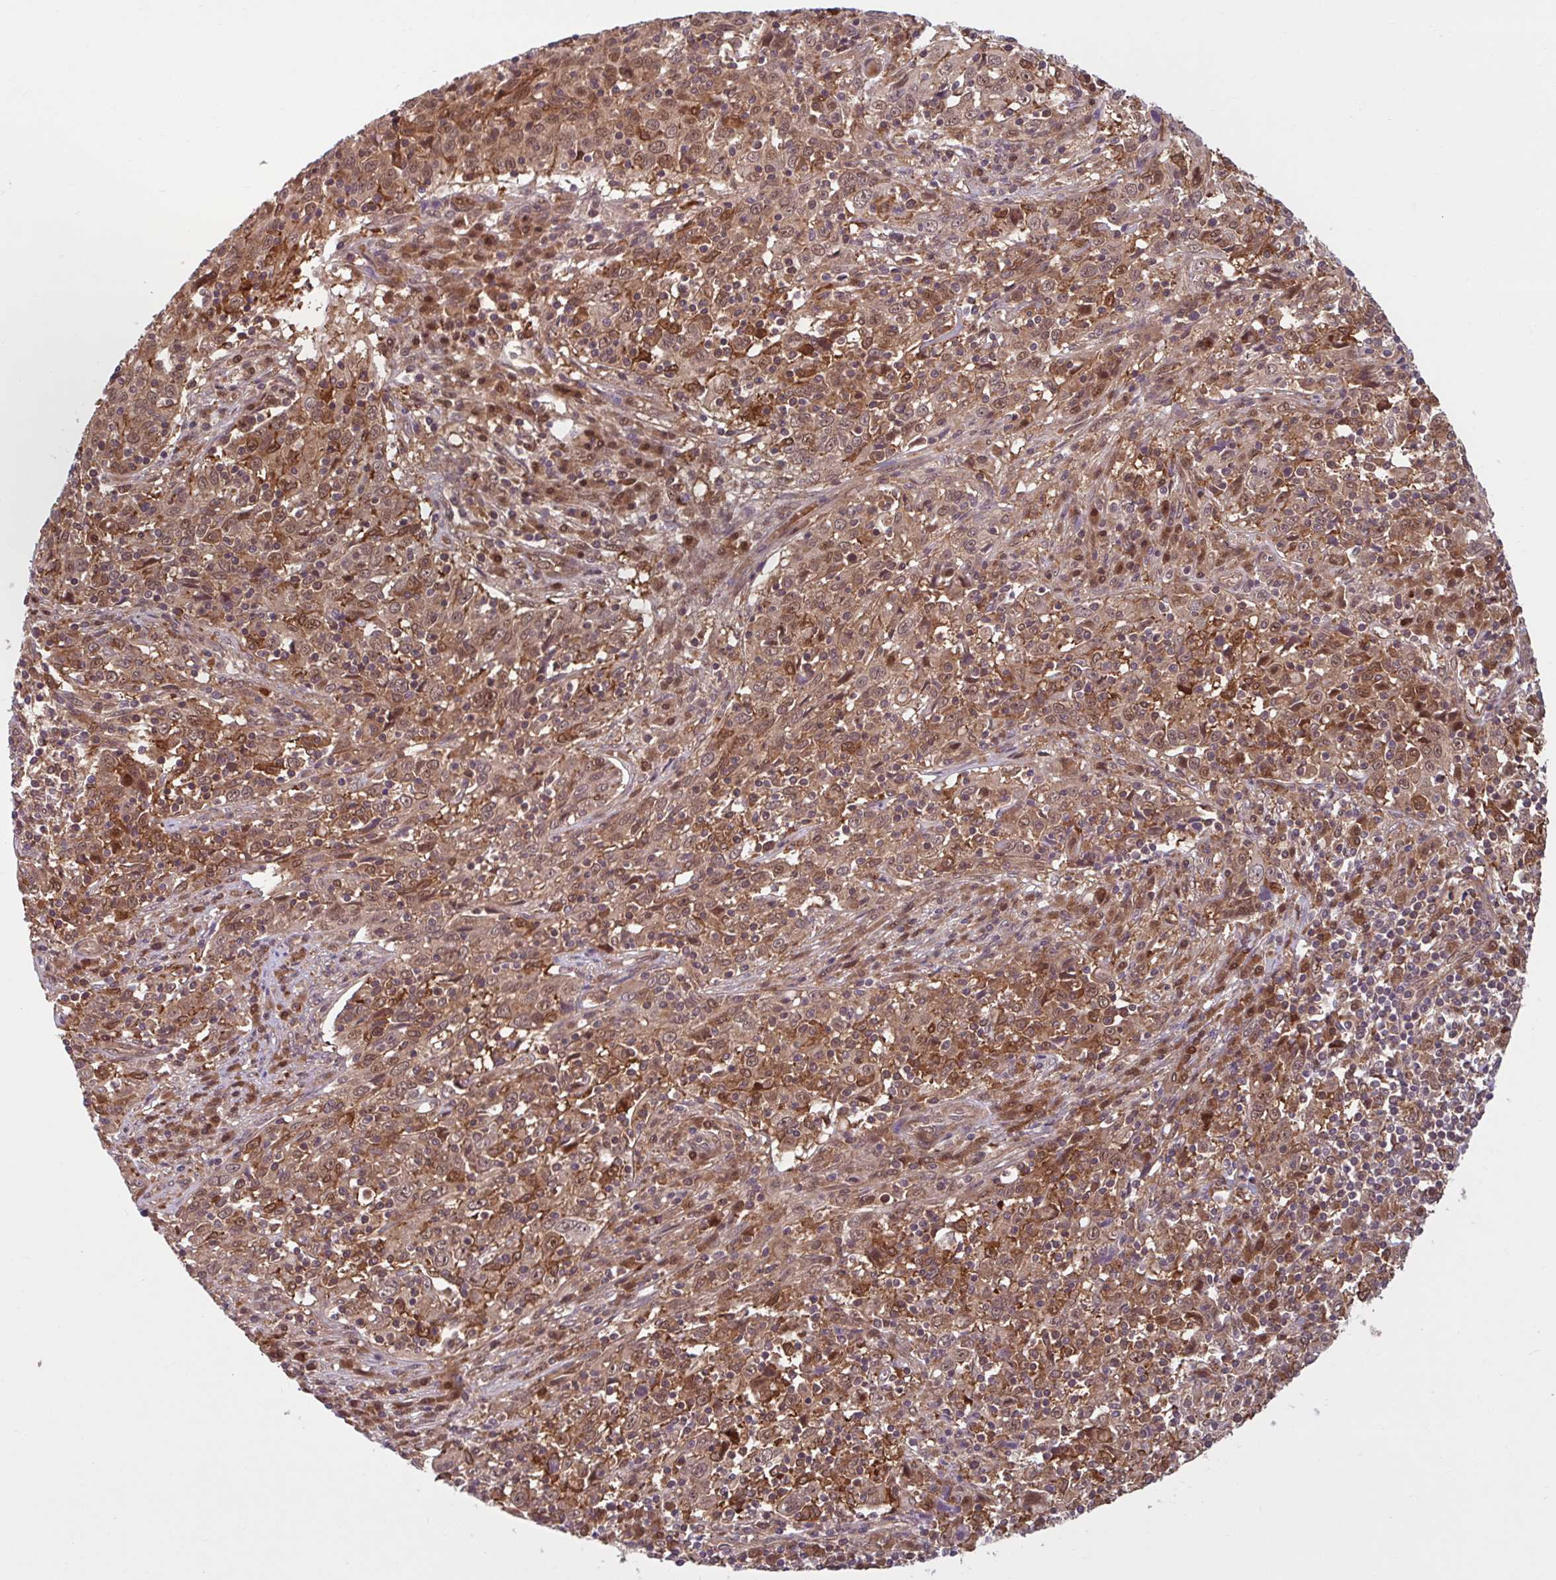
{"staining": {"intensity": "moderate", "quantity": ">75%", "location": "cytoplasmic/membranous"}, "tissue": "cervical cancer", "cell_type": "Tumor cells", "image_type": "cancer", "snomed": [{"axis": "morphology", "description": "Squamous cell carcinoma, NOS"}, {"axis": "topography", "description": "Cervix"}], "caption": "Immunohistochemistry (IHC) of human cervical cancer (squamous cell carcinoma) exhibits medium levels of moderate cytoplasmic/membranous expression in about >75% of tumor cells.", "gene": "HMBS", "patient": {"sex": "female", "age": 46}}